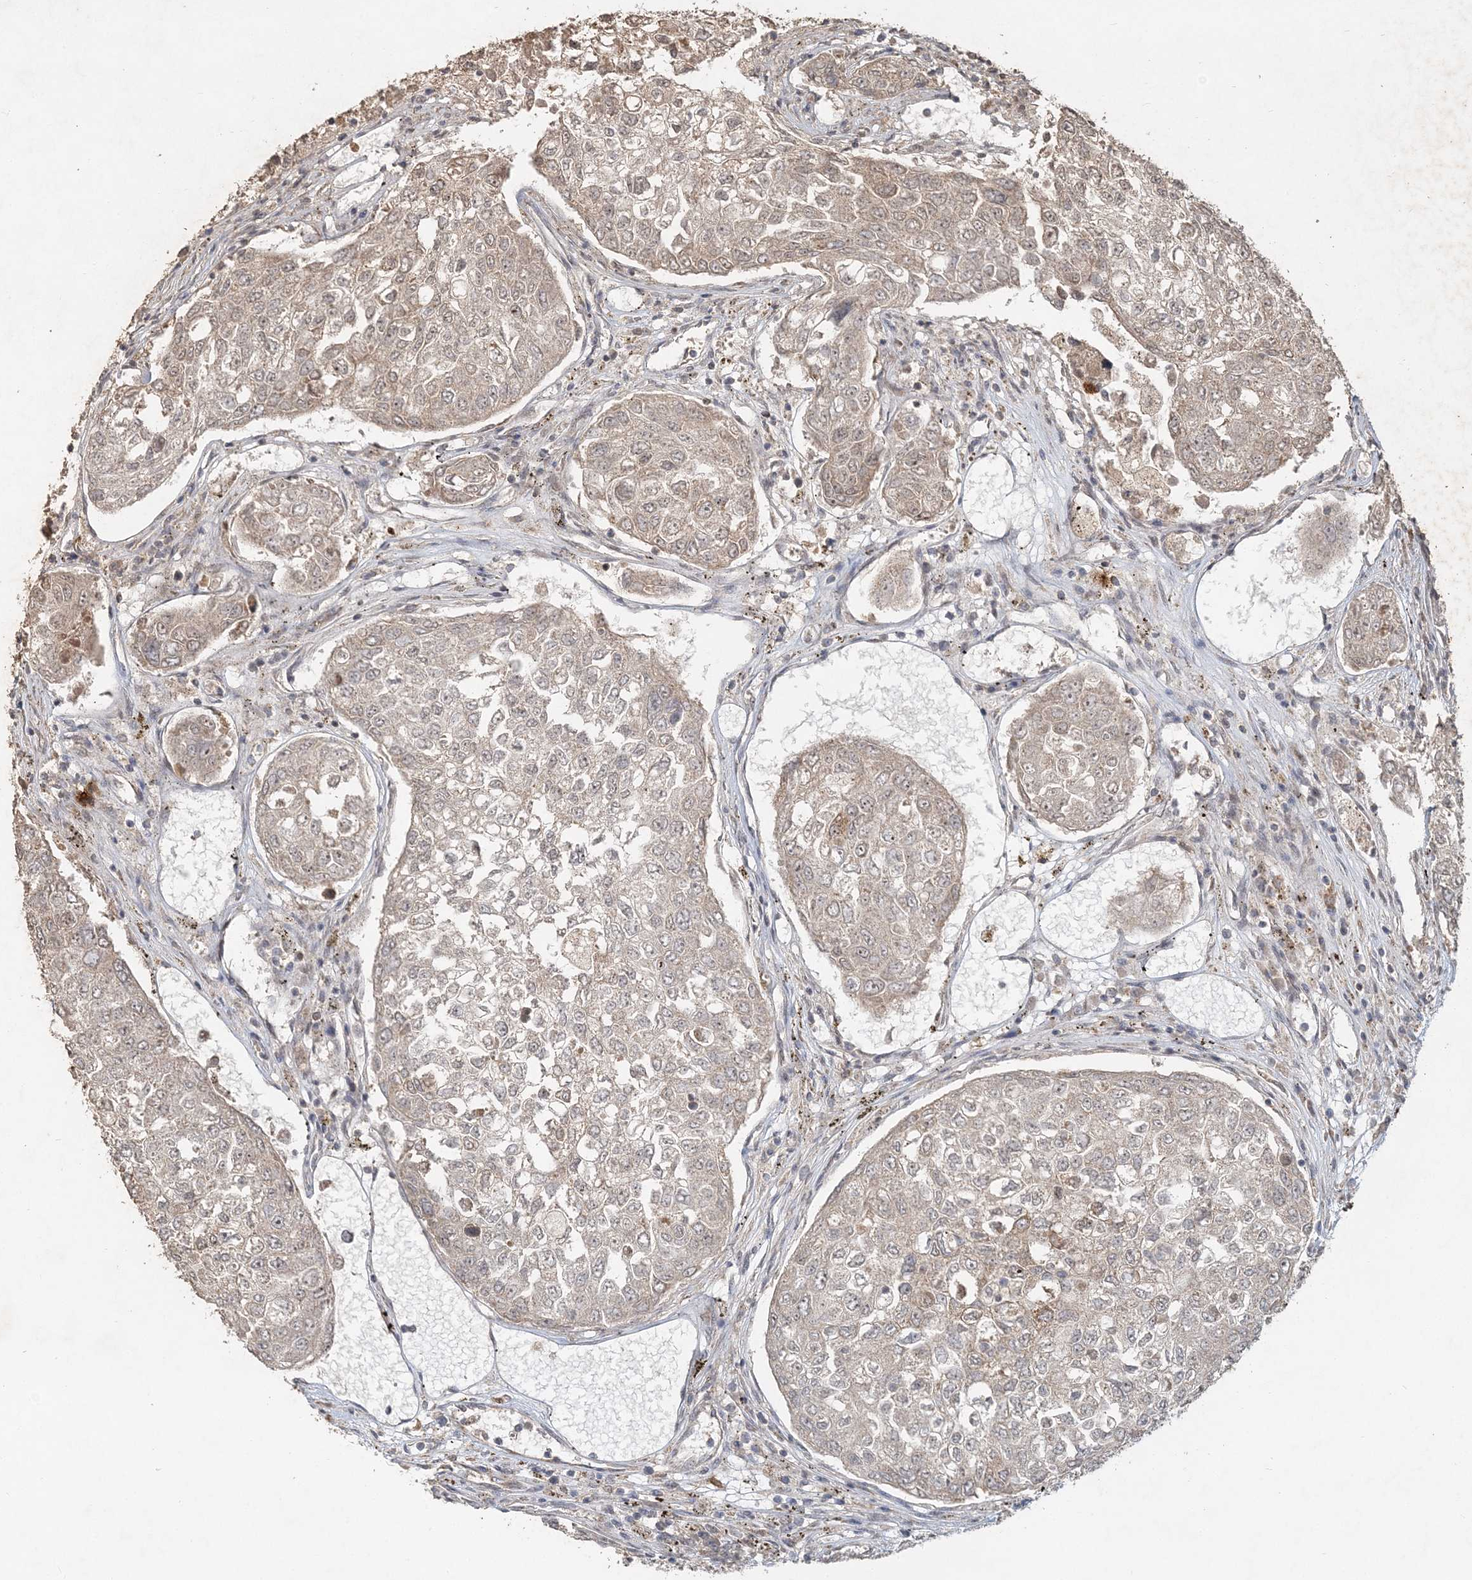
{"staining": {"intensity": "weak", "quantity": "<25%", "location": "cytoplasmic/membranous"}, "tissue": "urothelial cancer", "cell_type": "Tumor cells", "image_type": "cancer", "snomed": [{"axis": "morphology", "description": "Urothelial carcinoma, High grade"}, {"axis": "topography", "description": "Lymph node"}, {"axis": "topography", "description": "Urinary bladder"}], "caption": "An IHC histopathology image of urothelial carcinoma (high-grade) is shown. There is no staining in tumor cells of urothelial carcinoma (high-grade). Brightfield microscopy of immunohistochemistry stained with DAB (brown) and hematoxylin (blue), captured at high magnification.", "gene": "RAB14", "patient": {"sex": "male", "age": 51}}